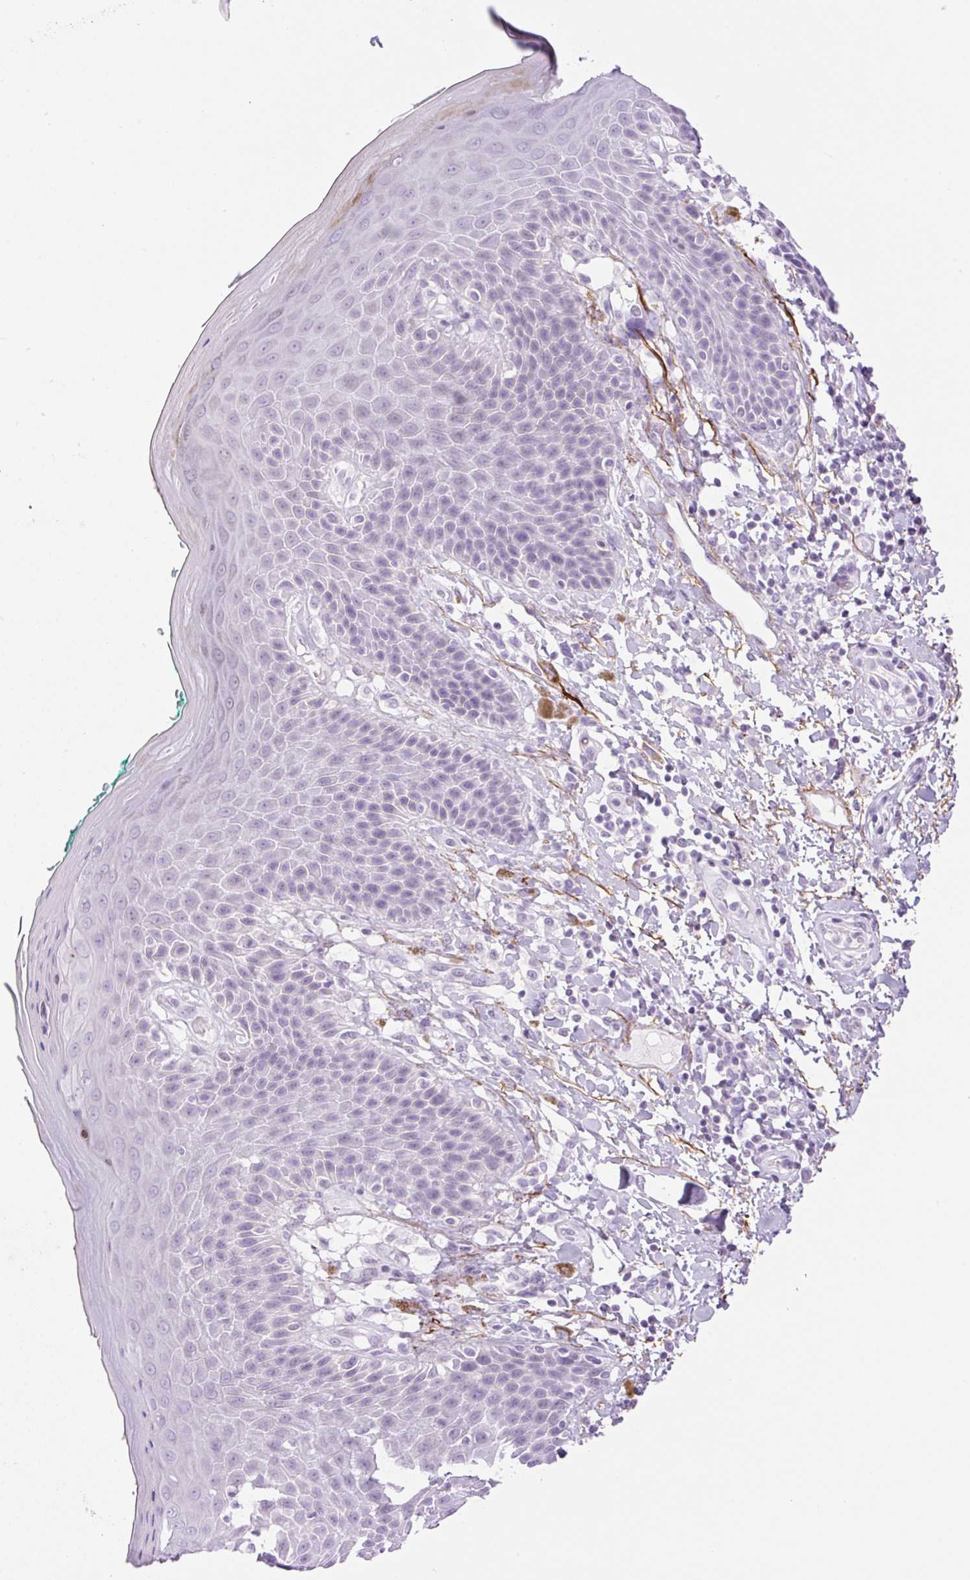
{"staining": {"intensity": "negative", "quantity": "none", "location": "none"}, "tissue": "skin", "cell_type": "Epidermal cells", "image_type": "normal", "snomed": [{"axis": "morphology", "description": "Normal tissue, NOS"}, {"axis": "topography", "description": "Peripheral nerve tissue"}], "caption": "Immunohistochemistry of unremarkable human skin shows no expression in epidermal cells. (DAB immunohistochemistry with hematoxylin counter stain).", "gene": "SP140L", "patient": {"sex": "male", "age": 51}}